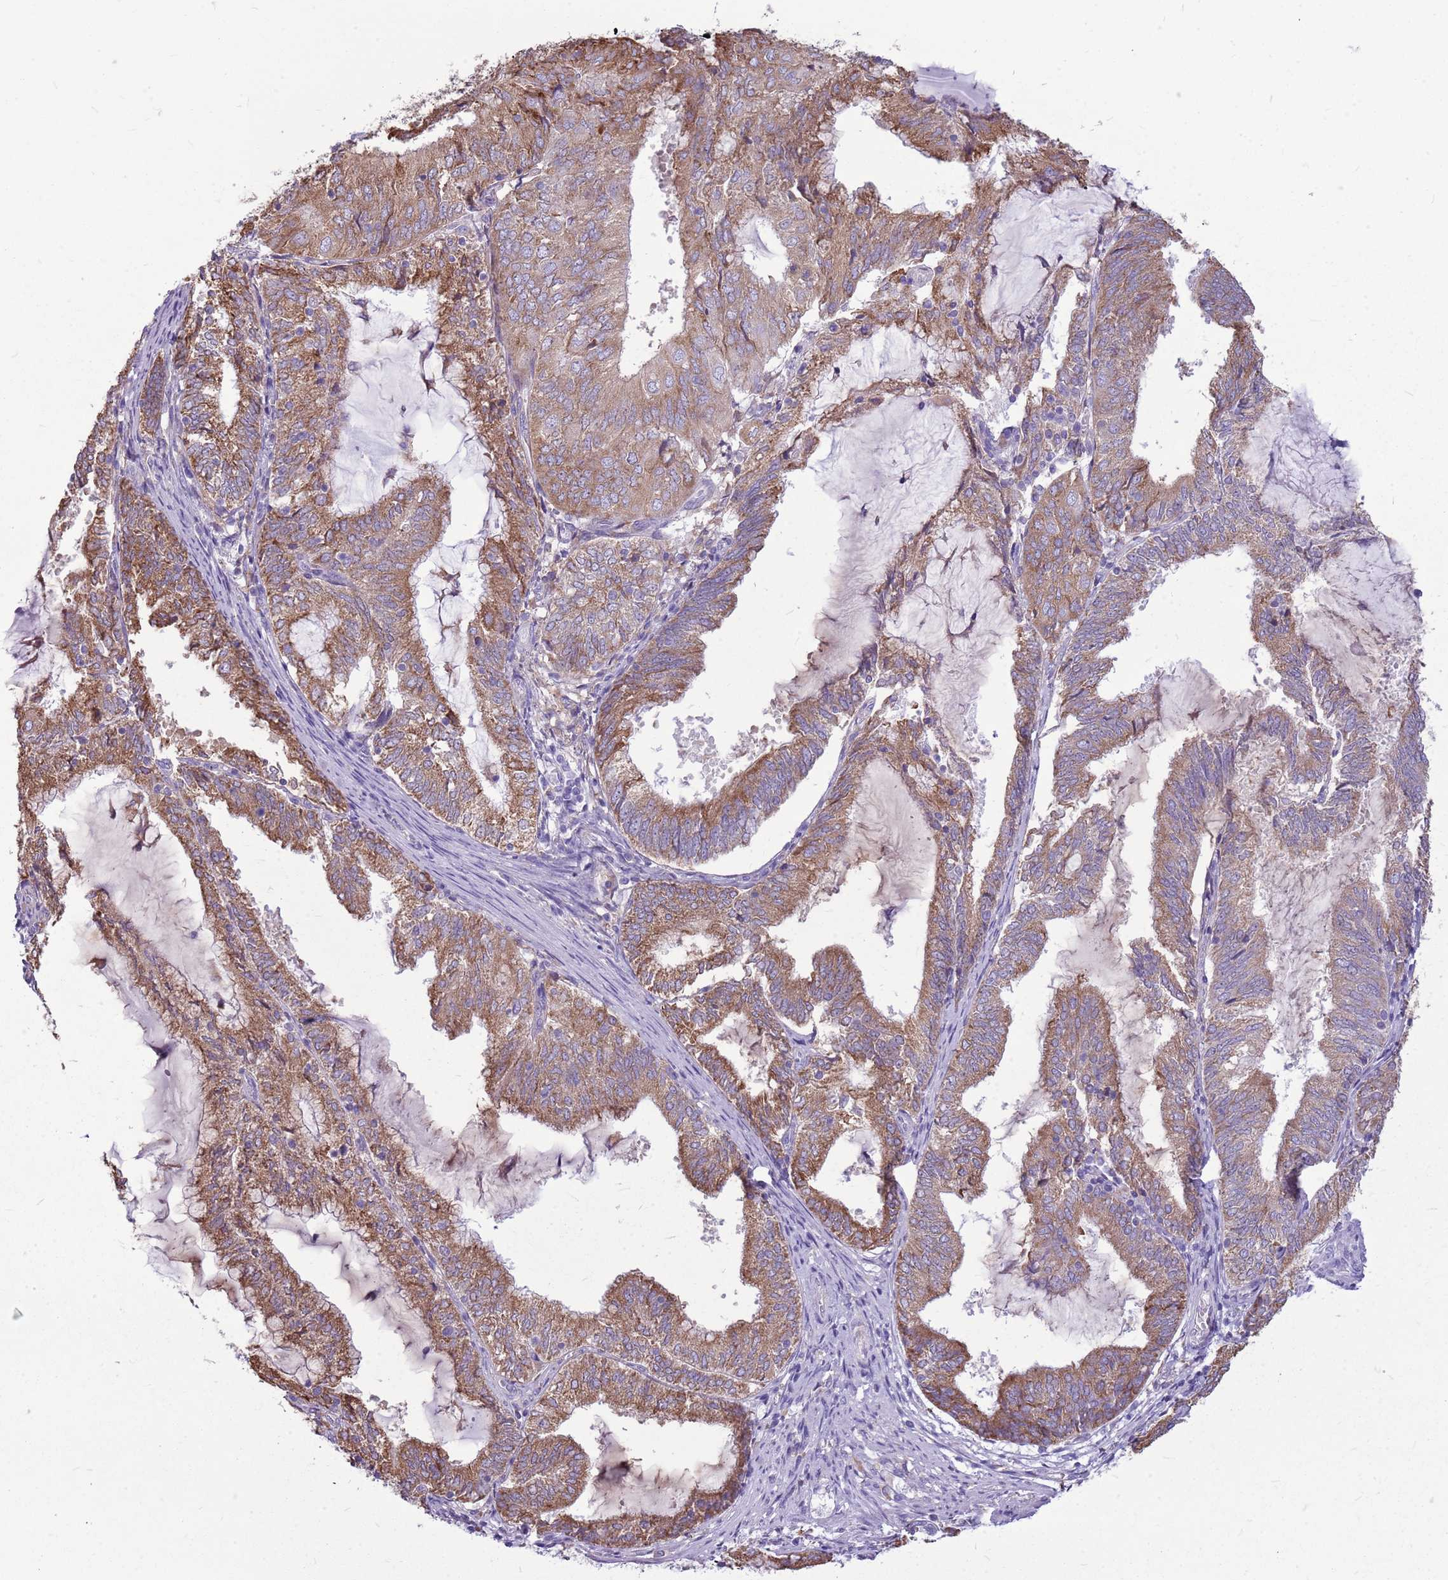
{"staining": {"intensity": "moderate", "quantity": ">75%", "location": "cytoplasmic/membranous"}, "tissue": "endometrial cancer", "cell_type": "Tumor cells", "image_type": "cancer", "snomed": [{"axis": "morphology", "description": "Adenocarcinoma, NOS"}, {"axis": "topography", "description": "Endometrium"}], "caption": "Immunohistochemical staining of endometrial cancer (adenocarcinoma) exhibits medium levels of moderate cytoplasmic/membranous protein staining in approximately >75% of tumor cells. (DAB (3,3'-diaminobenzidine) IHC with brightfield microscopy, high magnification).", "gene": "KCTD19", "patient": {"sex": "female", "age": 81}}